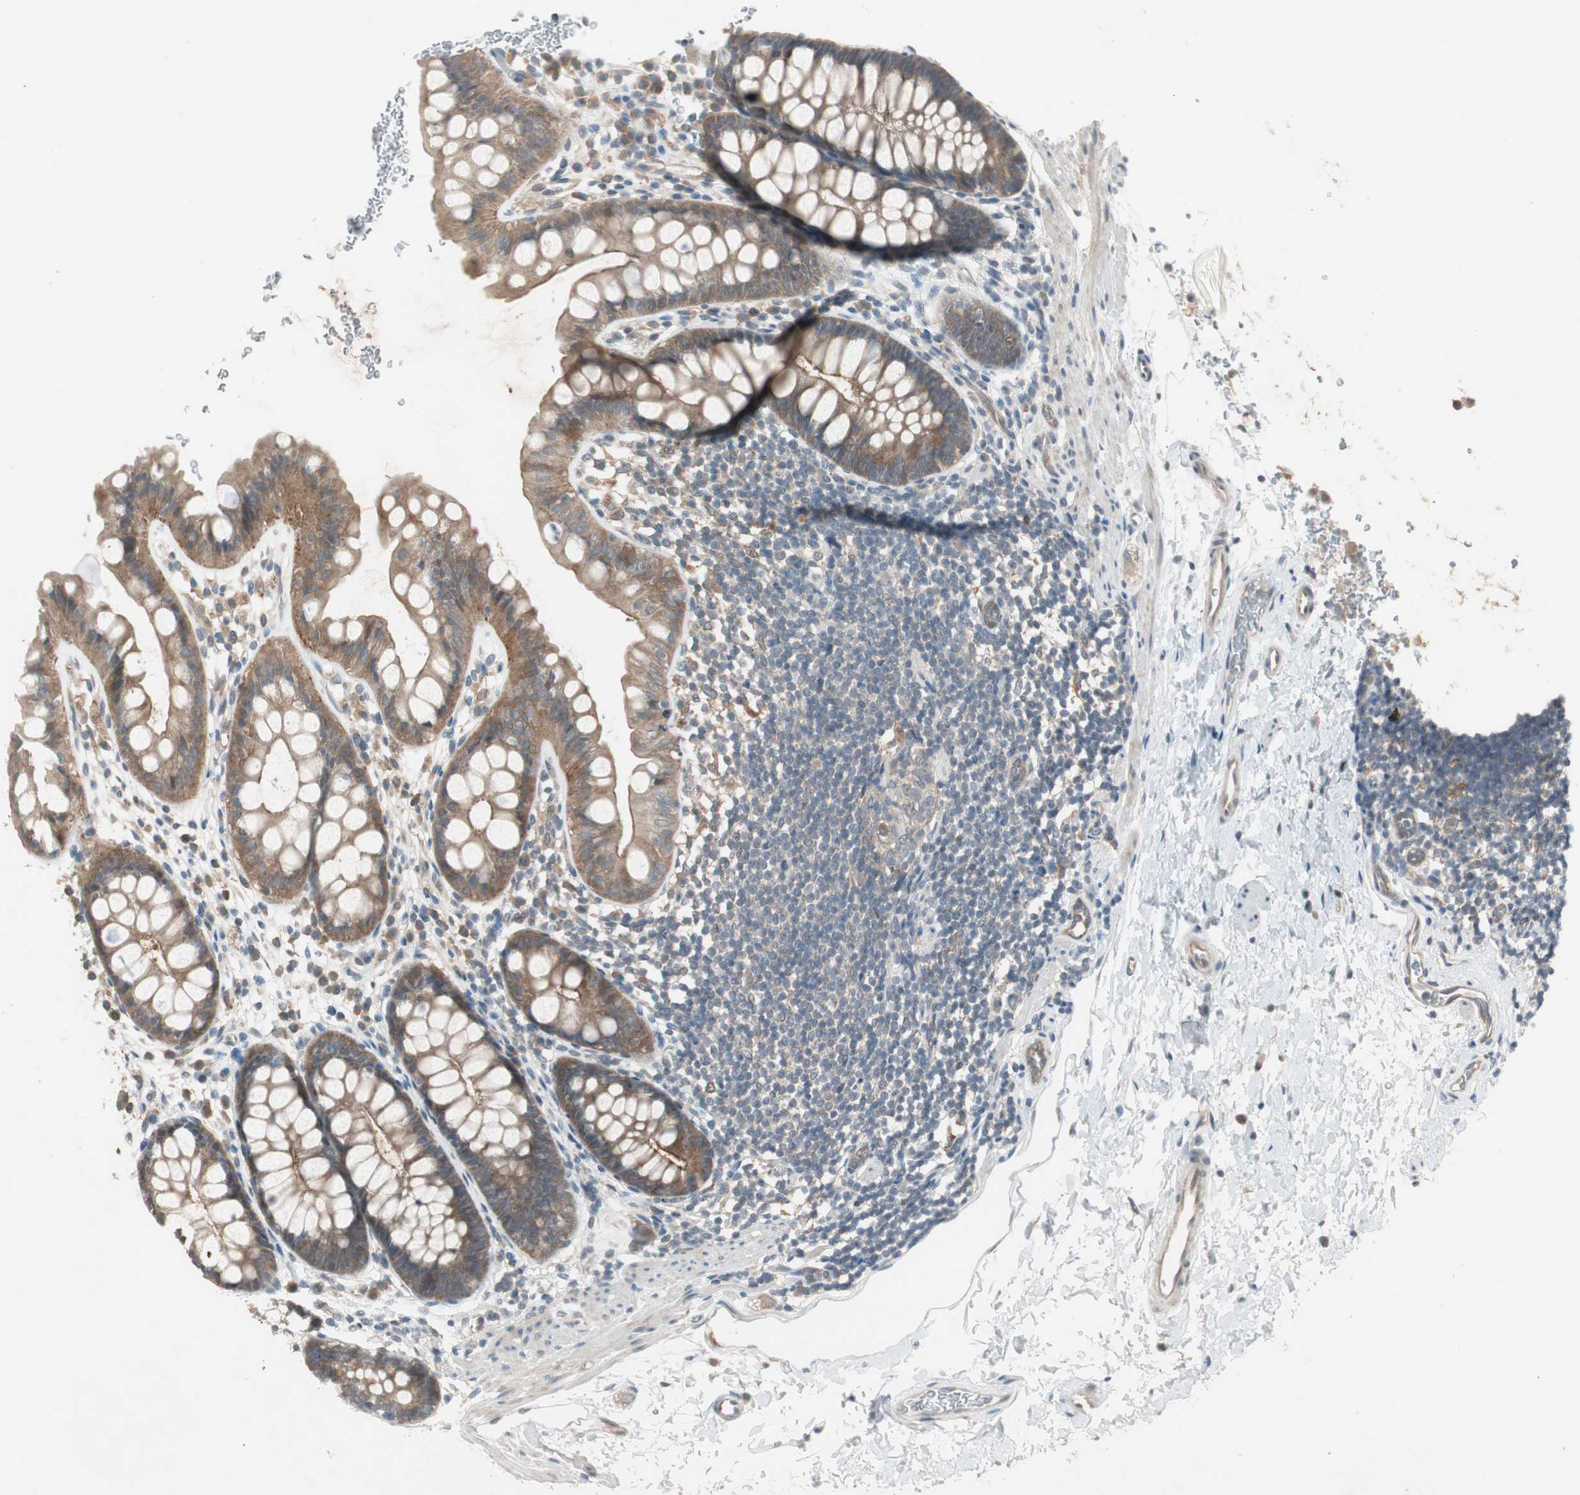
{"staining": {"intensity": "moderate", "quantity": ">75%", "location": "cytoplasmic/membranous"}, "tissue": "rectum", "cell_type": "Glandular cells", "image_type": "normal", "snomed": [{"axis": "morphology", "description": "Normal tissue, NOS"}, {"axis": "topography", "description": "Rectum"}], "caption": "Immunohistochemistry staining of benign rectum, which reveals medium levels of moderate cytoplasmic/membranous expression in about >75% of glandular cells indicating moderate cytoplasmic/membranous protein expression. The staining was performed using DAB (brown) for protein detection and nuclei were counterstained in hematoxylin (blue).", "gene": "NCLN", "patient": {"sex": "female", "age": 24}}